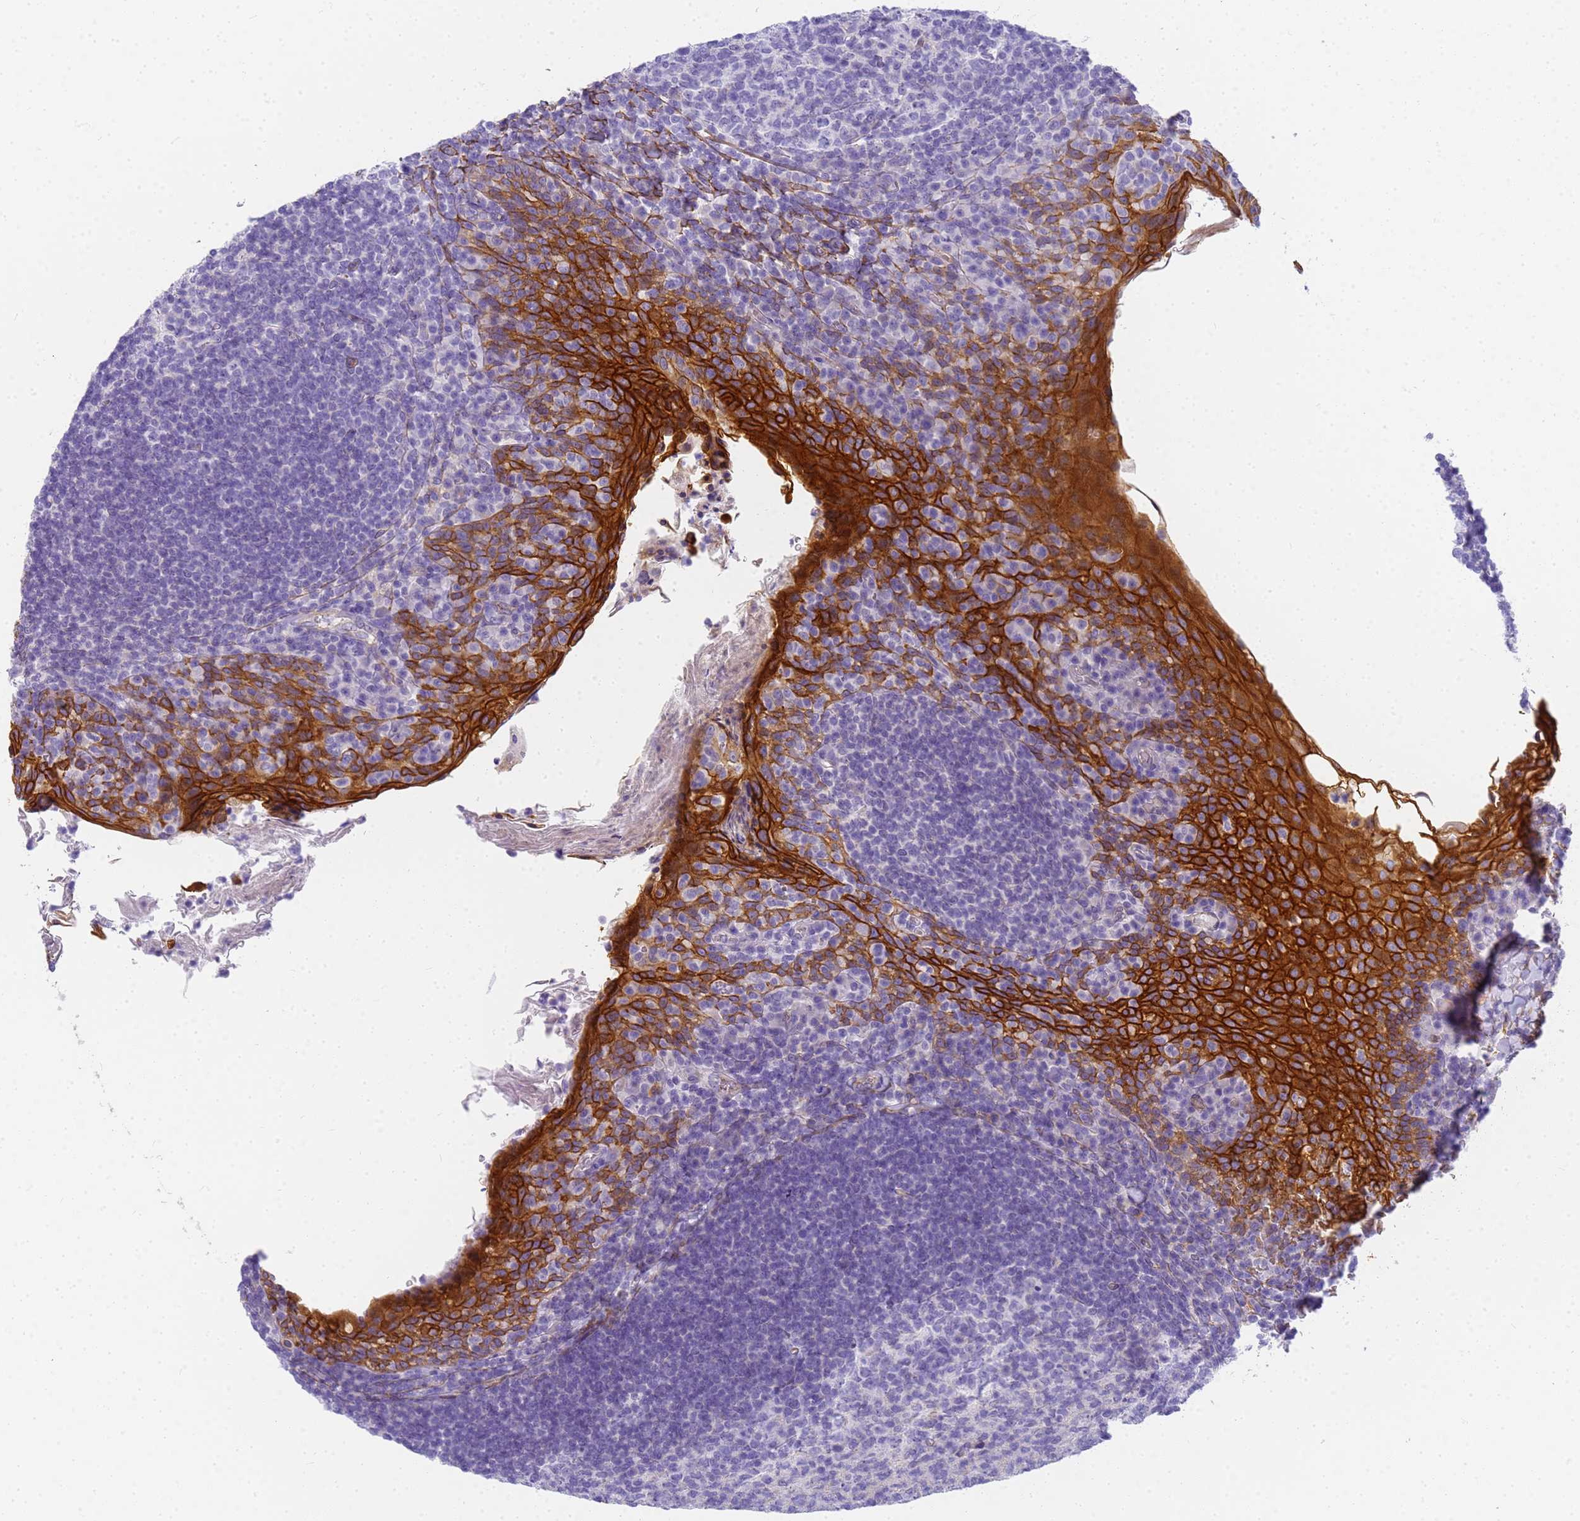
{"staining": {"intensity": "negative", "quantity": "none", "location": "none"}, "tissue": "tonsil", "cell_type": "Germinal center cells", "image_type": "normal", "snomed": [{"axis": "morphology", "description": "Normal tissue, NOS"}, {"axis": "topography", "description": "Tonsil"}], "caption": "This is a photomicrograph of IHC staining of normal tonsil, which shows no expression in germinal center cells.", "gene": "MVB12A", "patient": {"sex": "female", "age": 10}}